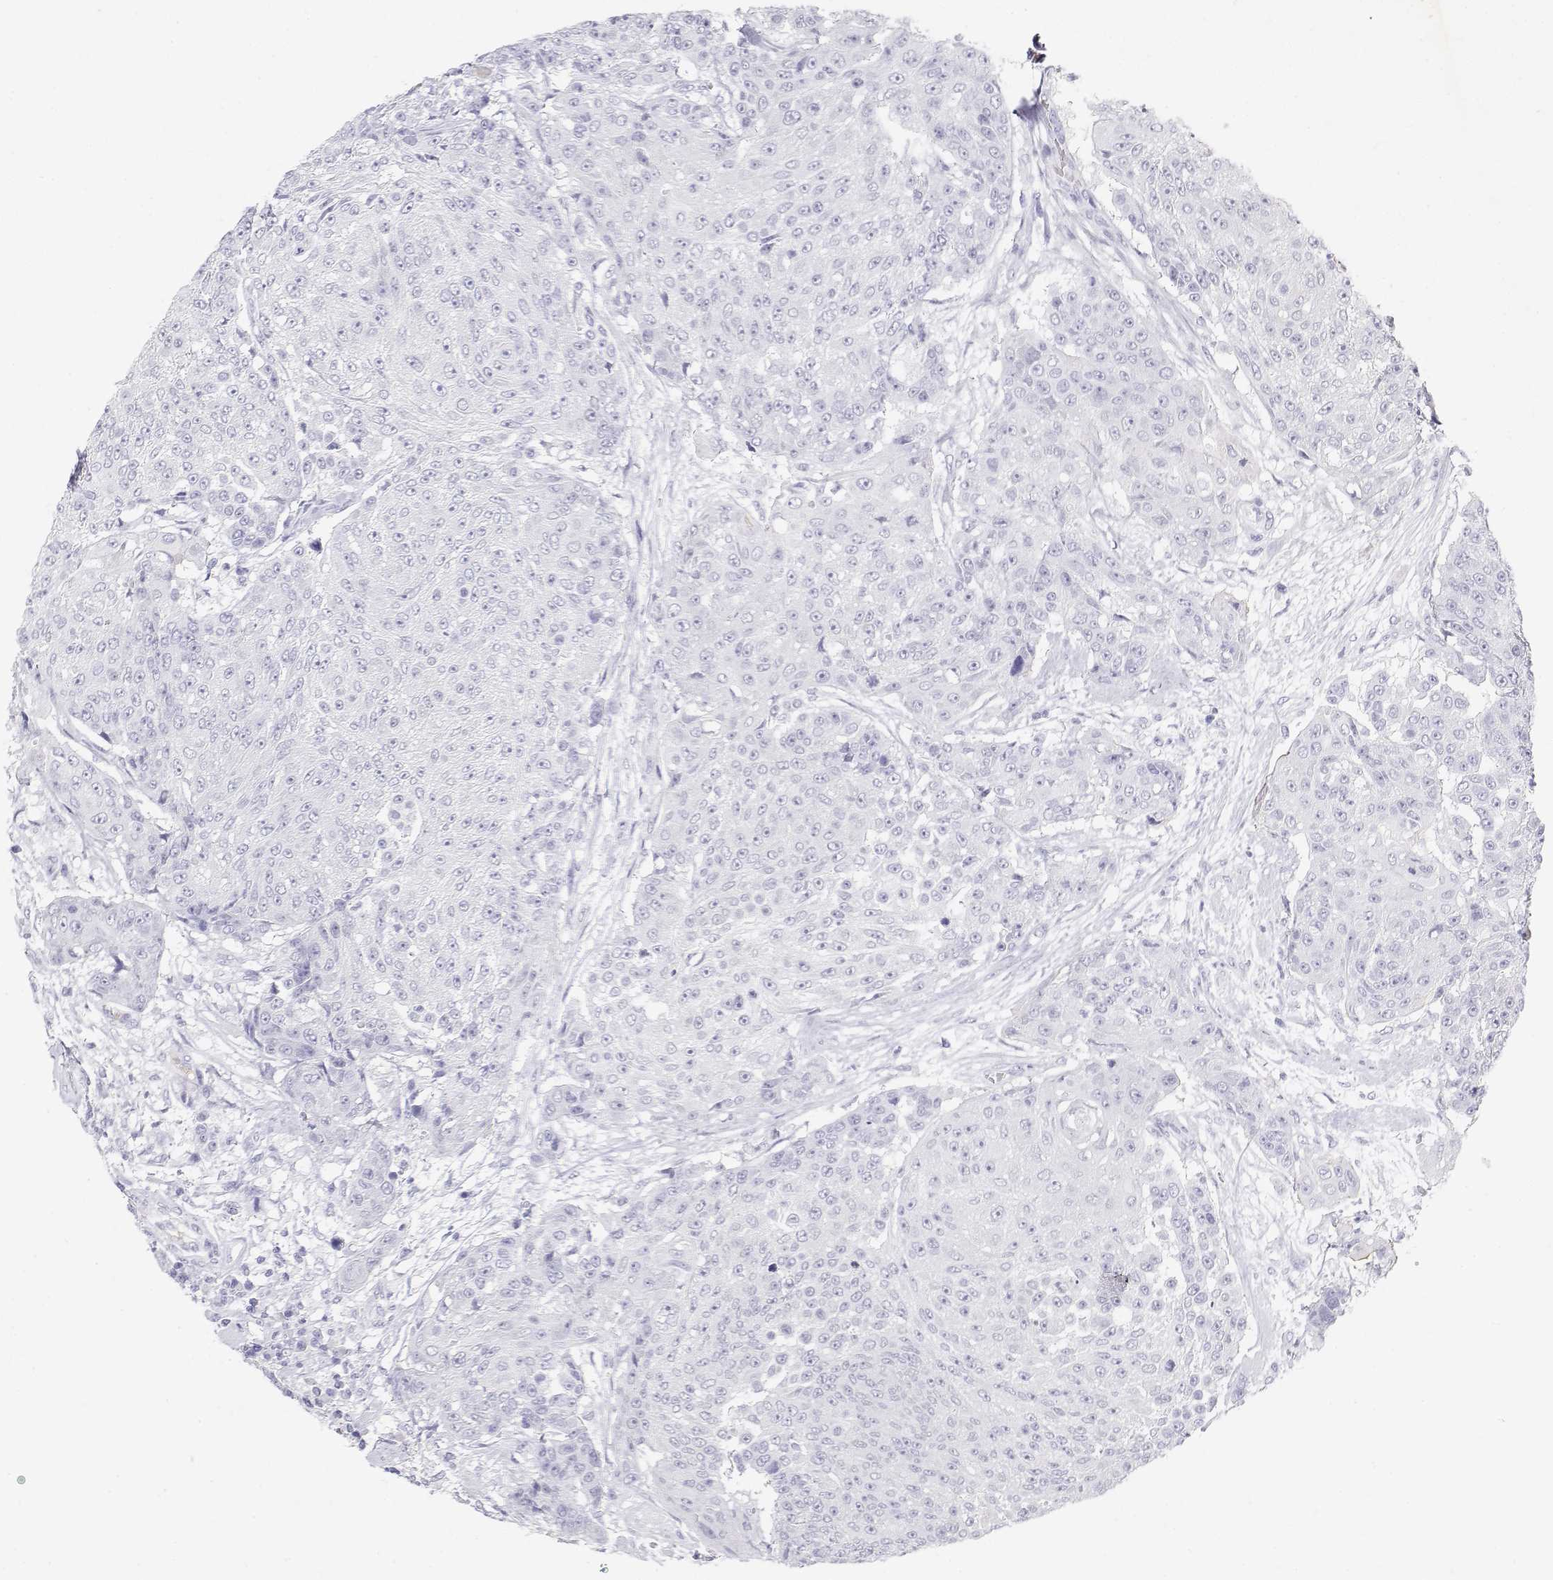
{"staining": {"intensity": "negative", "quantity": "none", "location": "none"}, "tissue": "urothelial cancer", "cell_type": "Tumor cells", "image_type": "cancer", "snomed": [{"axis": "morphology", "description": "Urothelial carcinoma, High grade"}, {"axis": "topography", "description": "Urinary bladder"}], "caption": "High magnification brightfield microscopy of urothelial cancer stained with DAB (brown) and counterstained with hematoxylin (blue): tumor cells show no significant staining.", "gene": "MISP", "patient": {"sex": "female", "age": 63}}